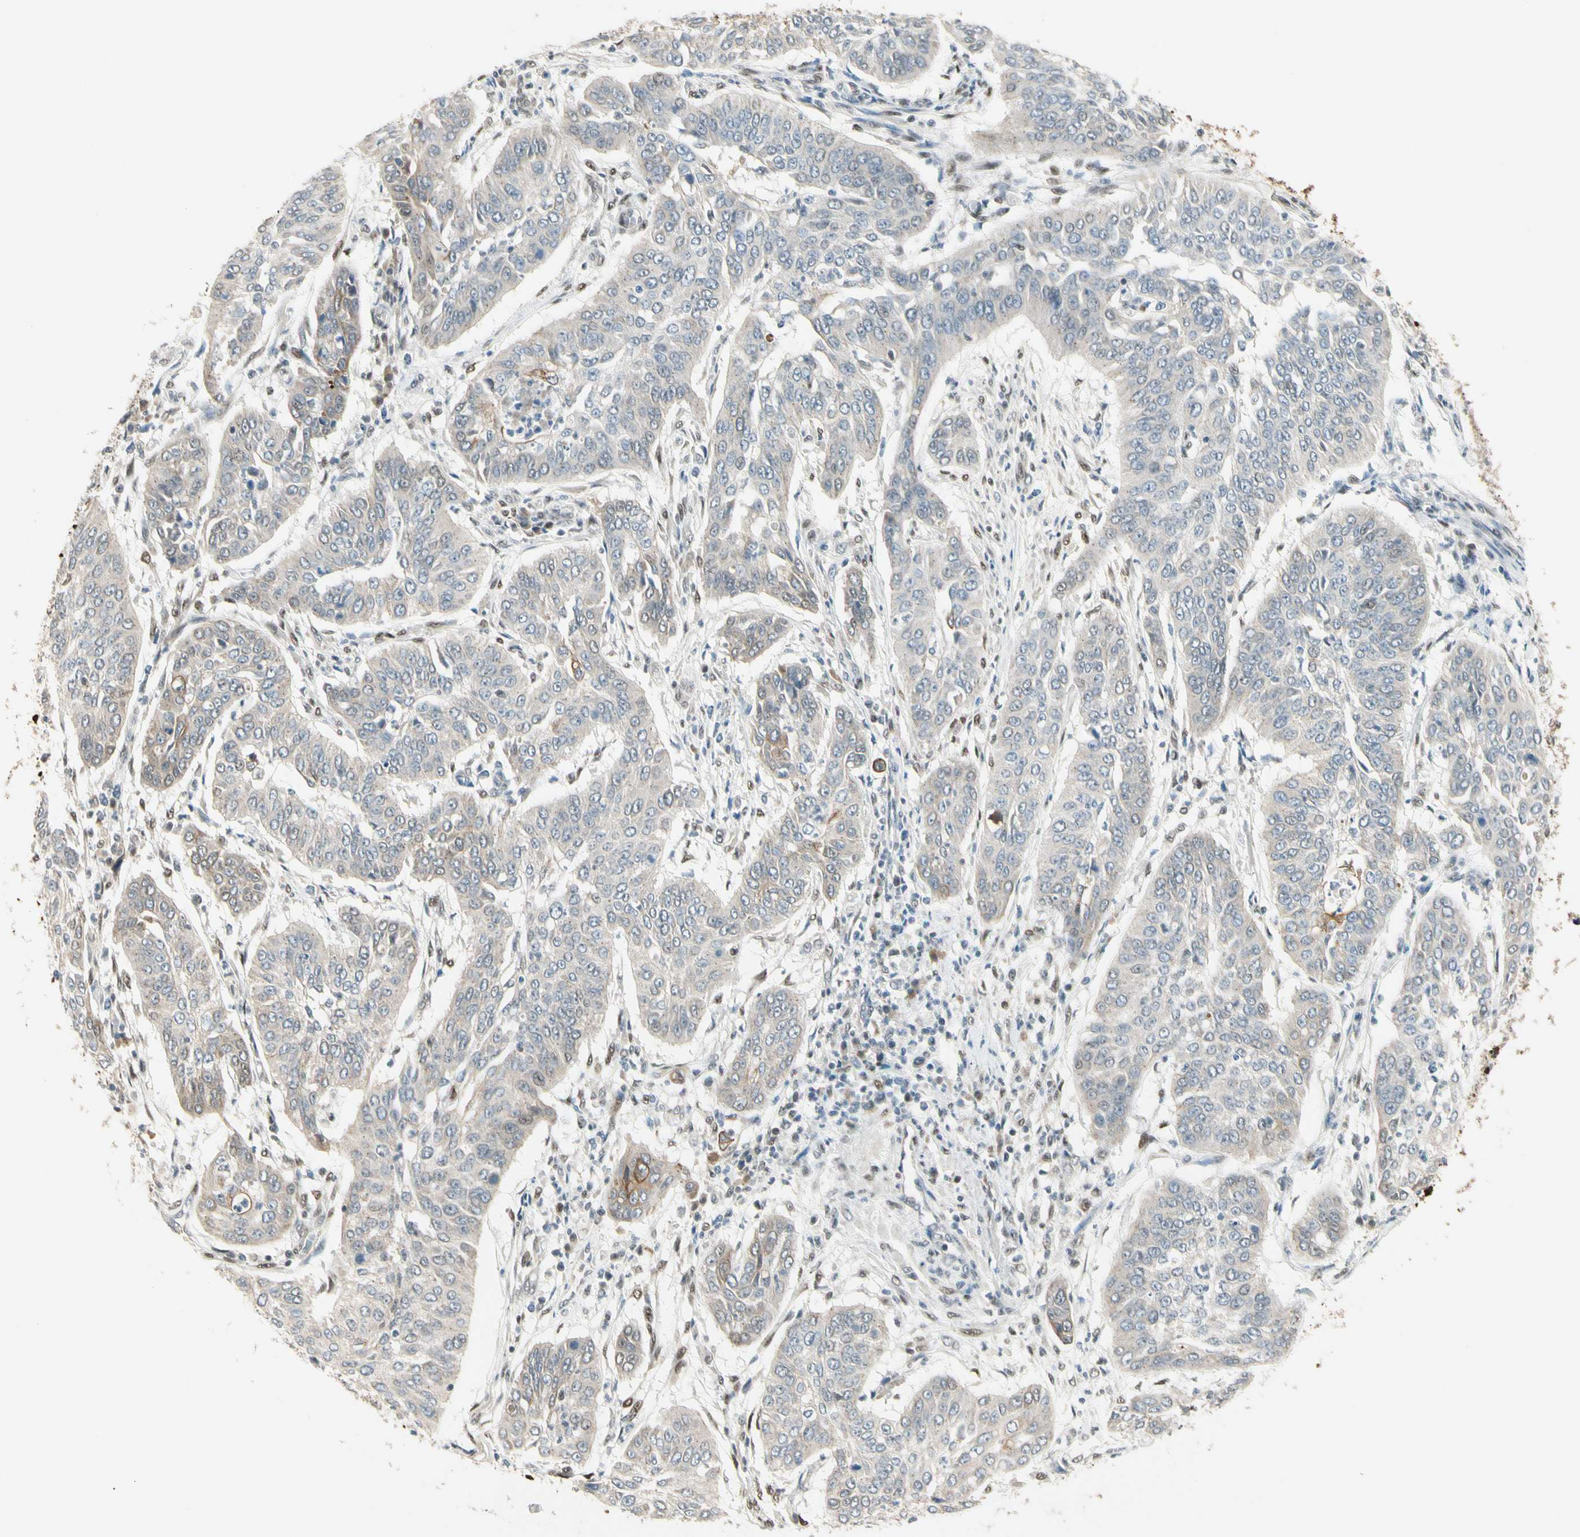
{"staining": {"intensity": "weak", "quantity": "25%-75%", "location": "cytoplasmic/membranous"}, "tissue": "cervical cancer", "cell_type": "Tumor cells", "image_type": "cancer", "snomed": [{"axis": "morphology", "description": "Normal tissue, NOS"}, {"axis": "morphology", "description": "Squamous cell carcinoma, NOS"}, {"axis": "topography", "description": "Cervix"}], "caption": "Protein expression analysis of human cervical cancer (squamous cell carcinoma) reveals weak cytoplasmic/membranous positivity in about 25%-75% of tumor cells.", "gene": "ATXN1", "patient": {"sex": "female", "age": 39}}